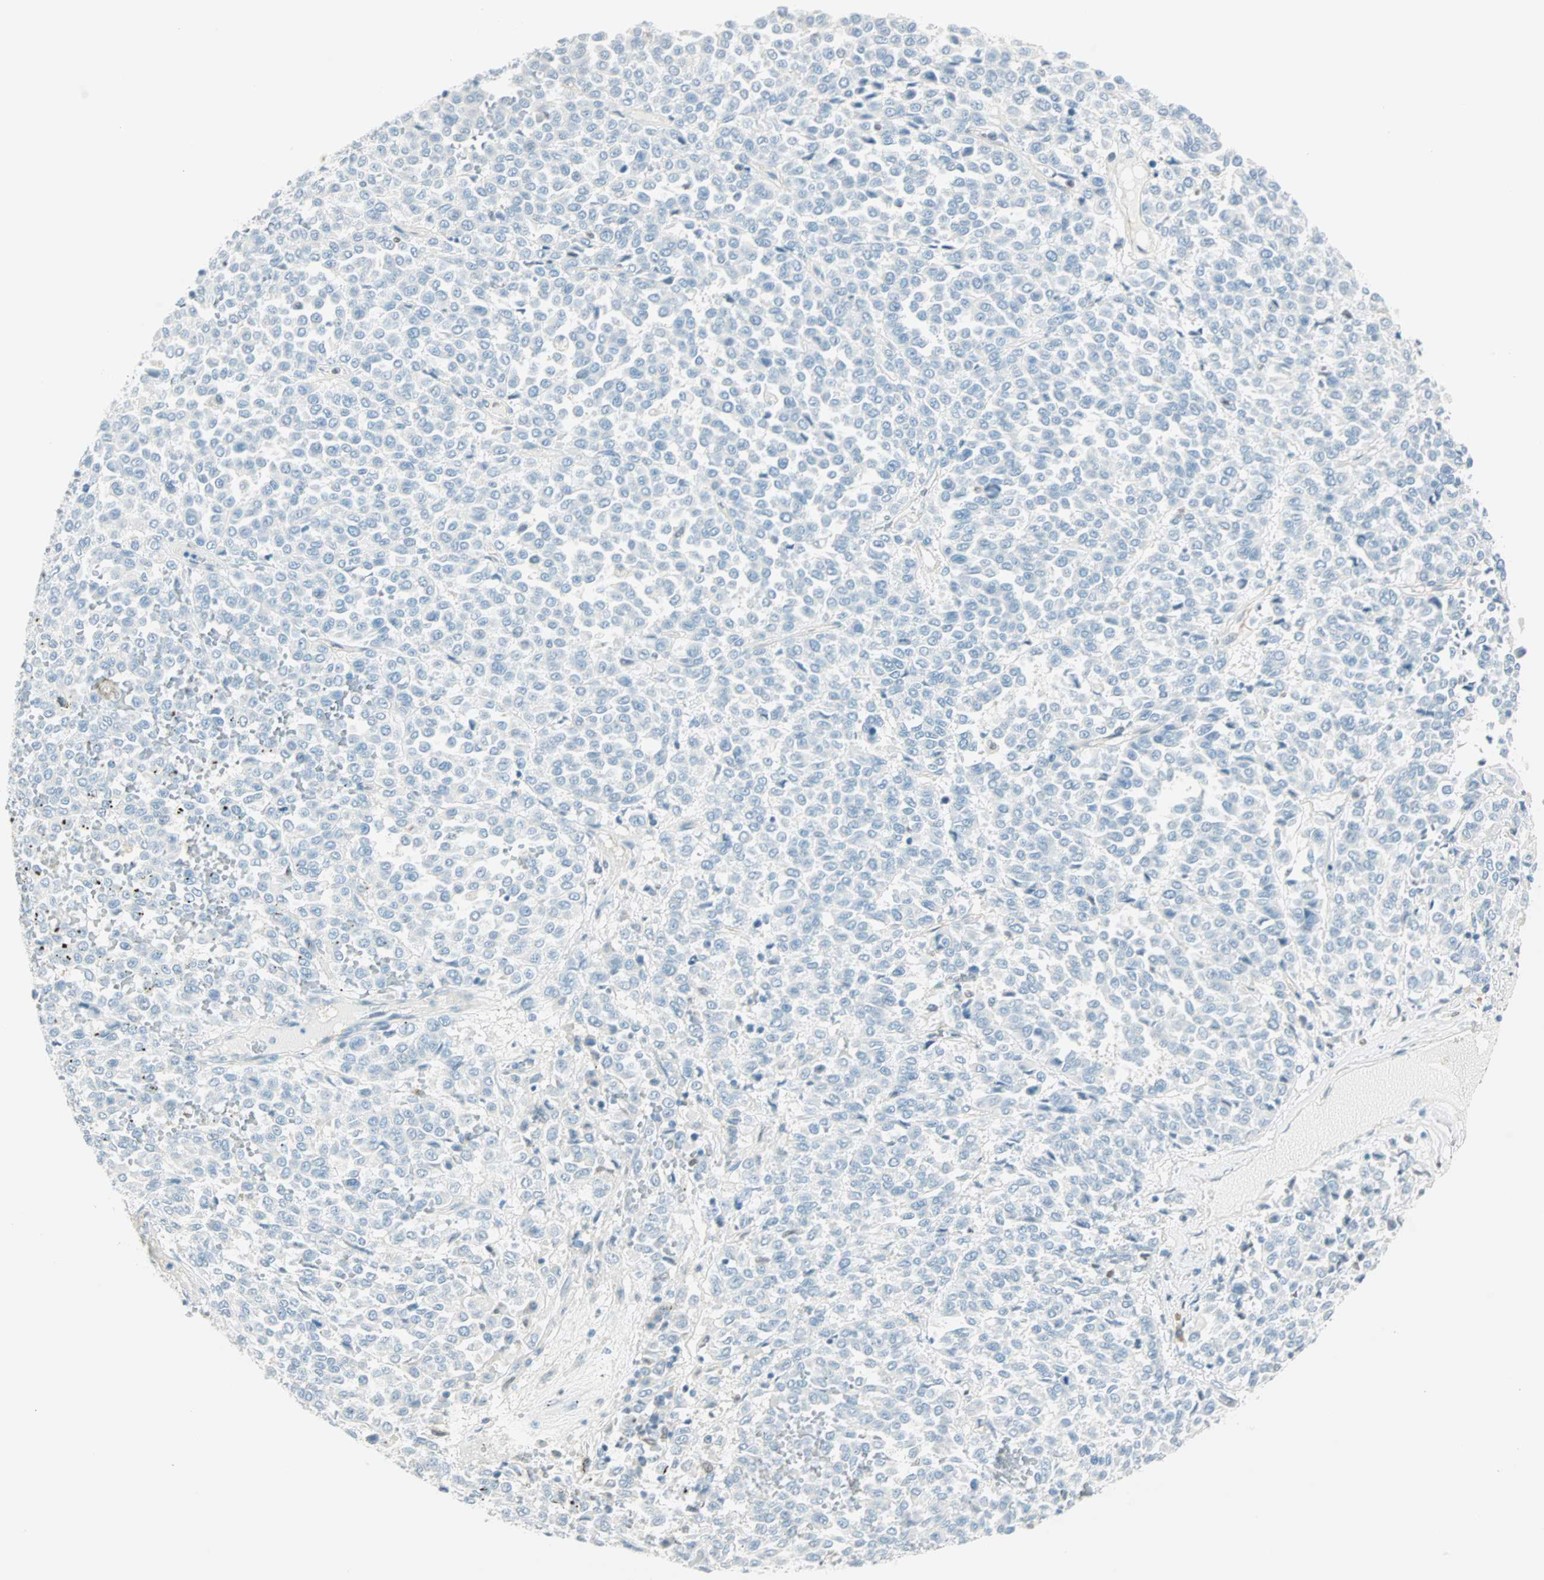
{"staining": {"intensity": "negative", "quantity": "none", "location": "none"}, "tissue": "melanoma", "cell_type": "Tumor cells", "image_type": "cancer", "snomed": [{"axis": "morphology", "description": "Malignant melanoma, Metastatic site"}, {"axis": "topography", "description": "Pancreas"}], "caption": "An immunohistochemistry histopathology image of melanoma is shown. There is no staining in tumor cells of melanoma. The staining was performed using DAB (3,3'-diaminobenzidine) to visualize the protein expression in brown, while the nuclei were stained in blue with hematoxylin (Magnification: 20x).", "gene": "MLLT10", "patient": {"sex": "female", "age": 30}}